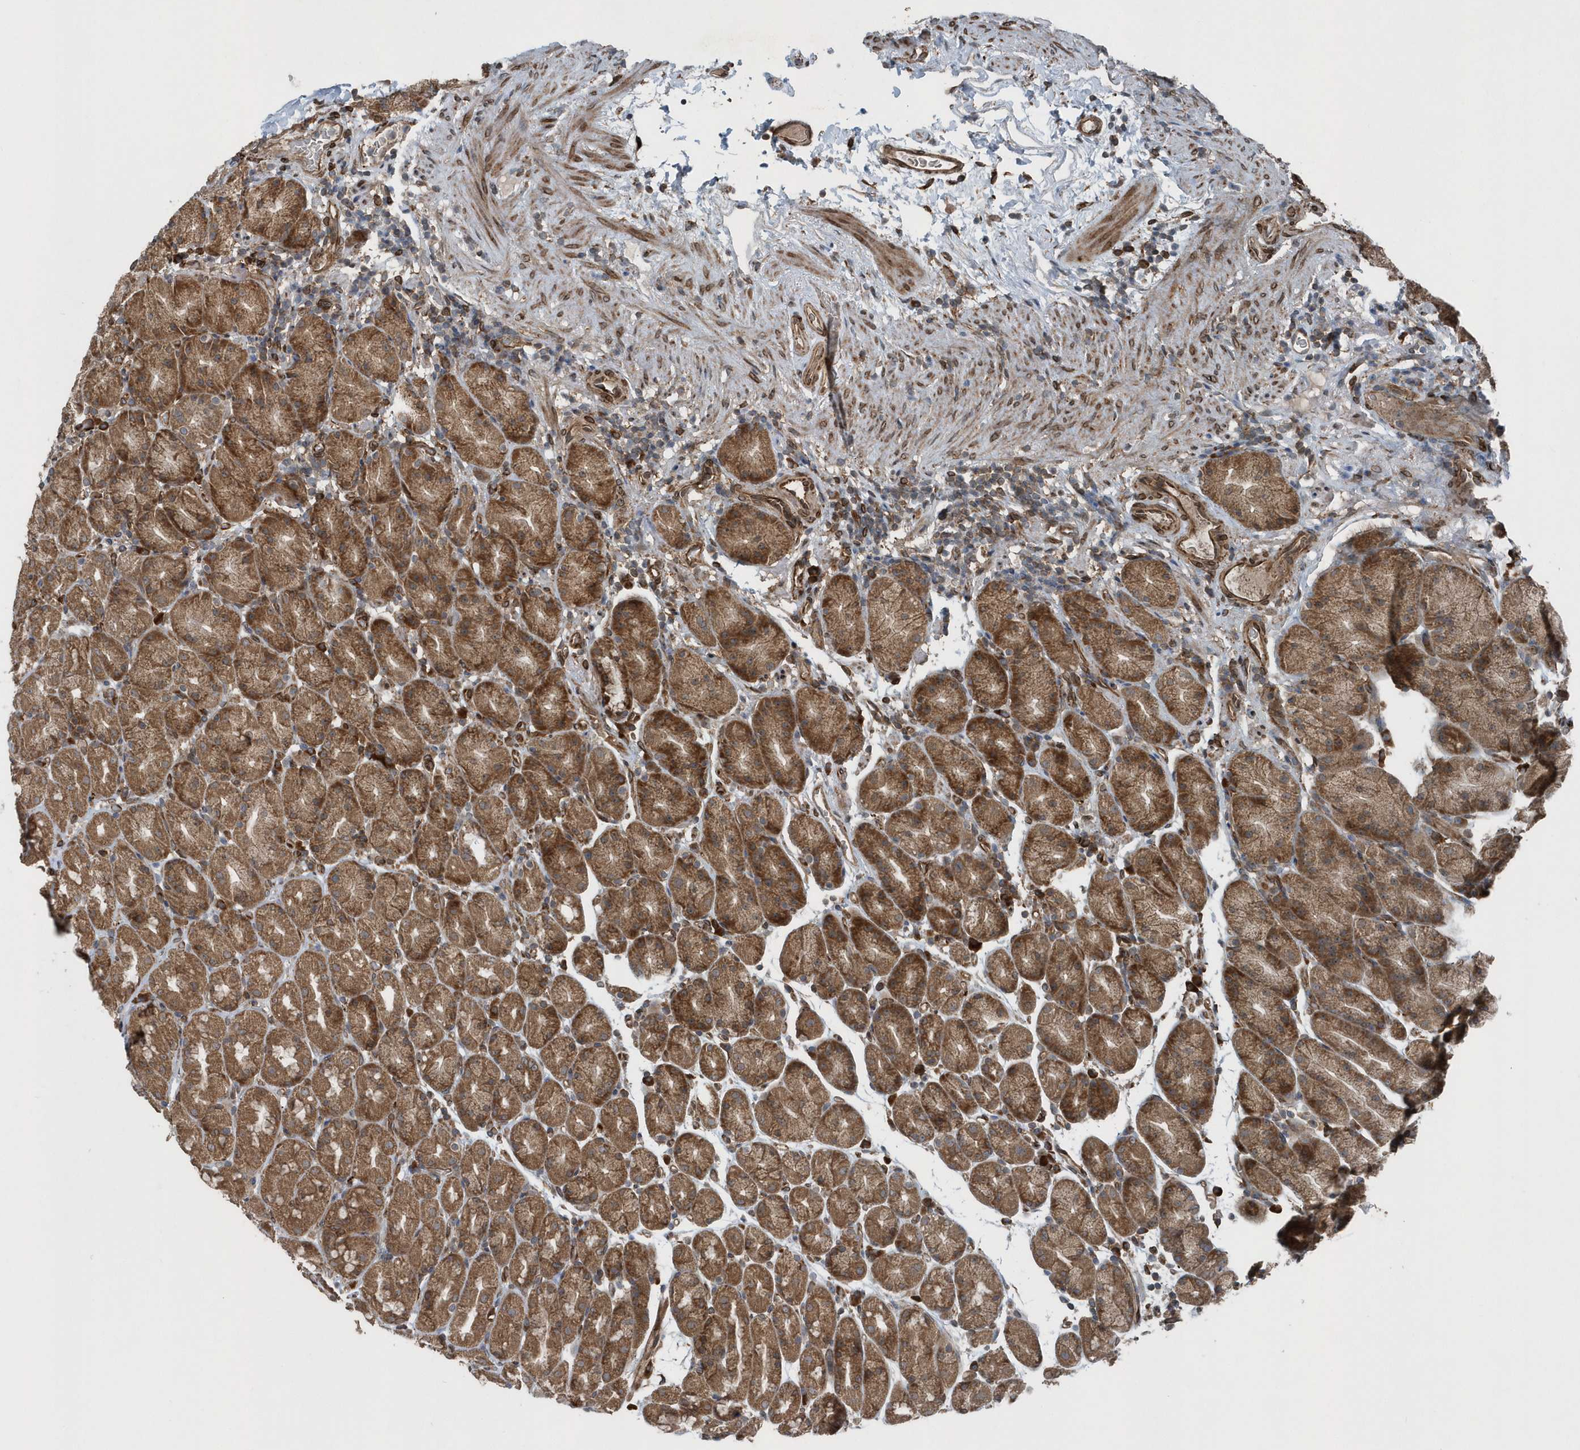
{"staining": {"intensity": "moderate", "quantity": ">75%", "location": "cytoplasmic/membranous"}, "tissue": "stomach", "cell_type": "Glandular cells", "image_type": "normal", "snomed": [{"axis": "morphology", "description": "Normal tissue, NOS"}, {"axis": "topography", "description": "Stomach, upper"}], "caption": "A medium amount of moderate cytoplasmic/membranous staining is present in about >75% of glandular cells in unremarkable stomach.", "gene": "MCC", "patient": {"sex": "male", "age": 68}}